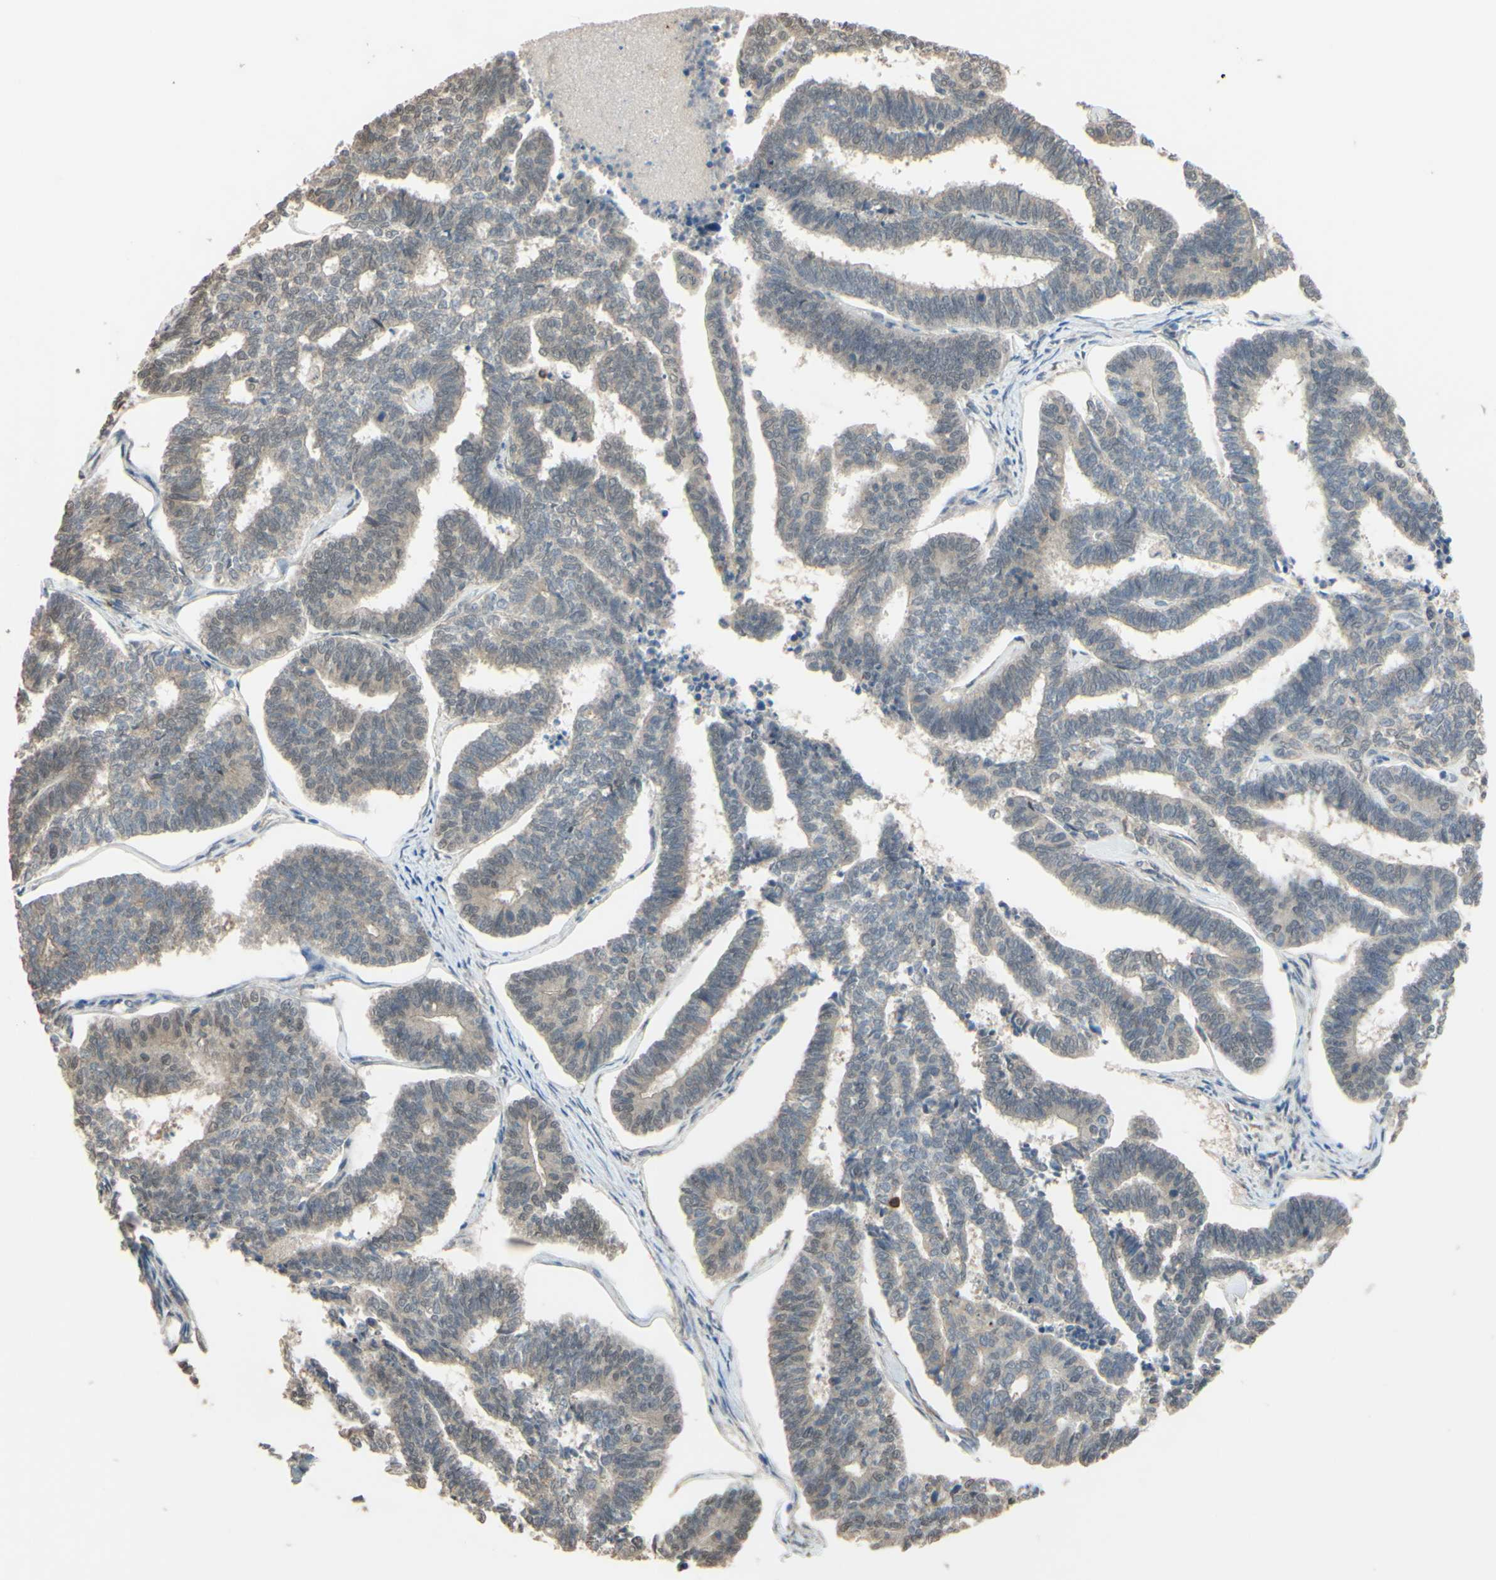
{"staining": {"intensity": "weak", "quantity": "25%-75%", "location": "cytoplasmic/membranous"}, "tissue": "endometrial cancer", "cell_type": "Tumor cells", "image_type": "cancer", "snomed": [{"axis": "morphology", "description": "Adenocarcinoma, NOS"}, {"axis": "topography", "description": "Endometrium"}], "caption": "Protein expression analysis of adenocarcinoma (endometrial) displays weak cytoplasmic/membranous positivity in about 25%-75% of tumor cells. Using DAB (brown) and hematoxylin (blue) stains, captured at high magnification using brightfield microscopy.", "gene": "SMIM19", "patient": {"sex": "female", "age": 70}}